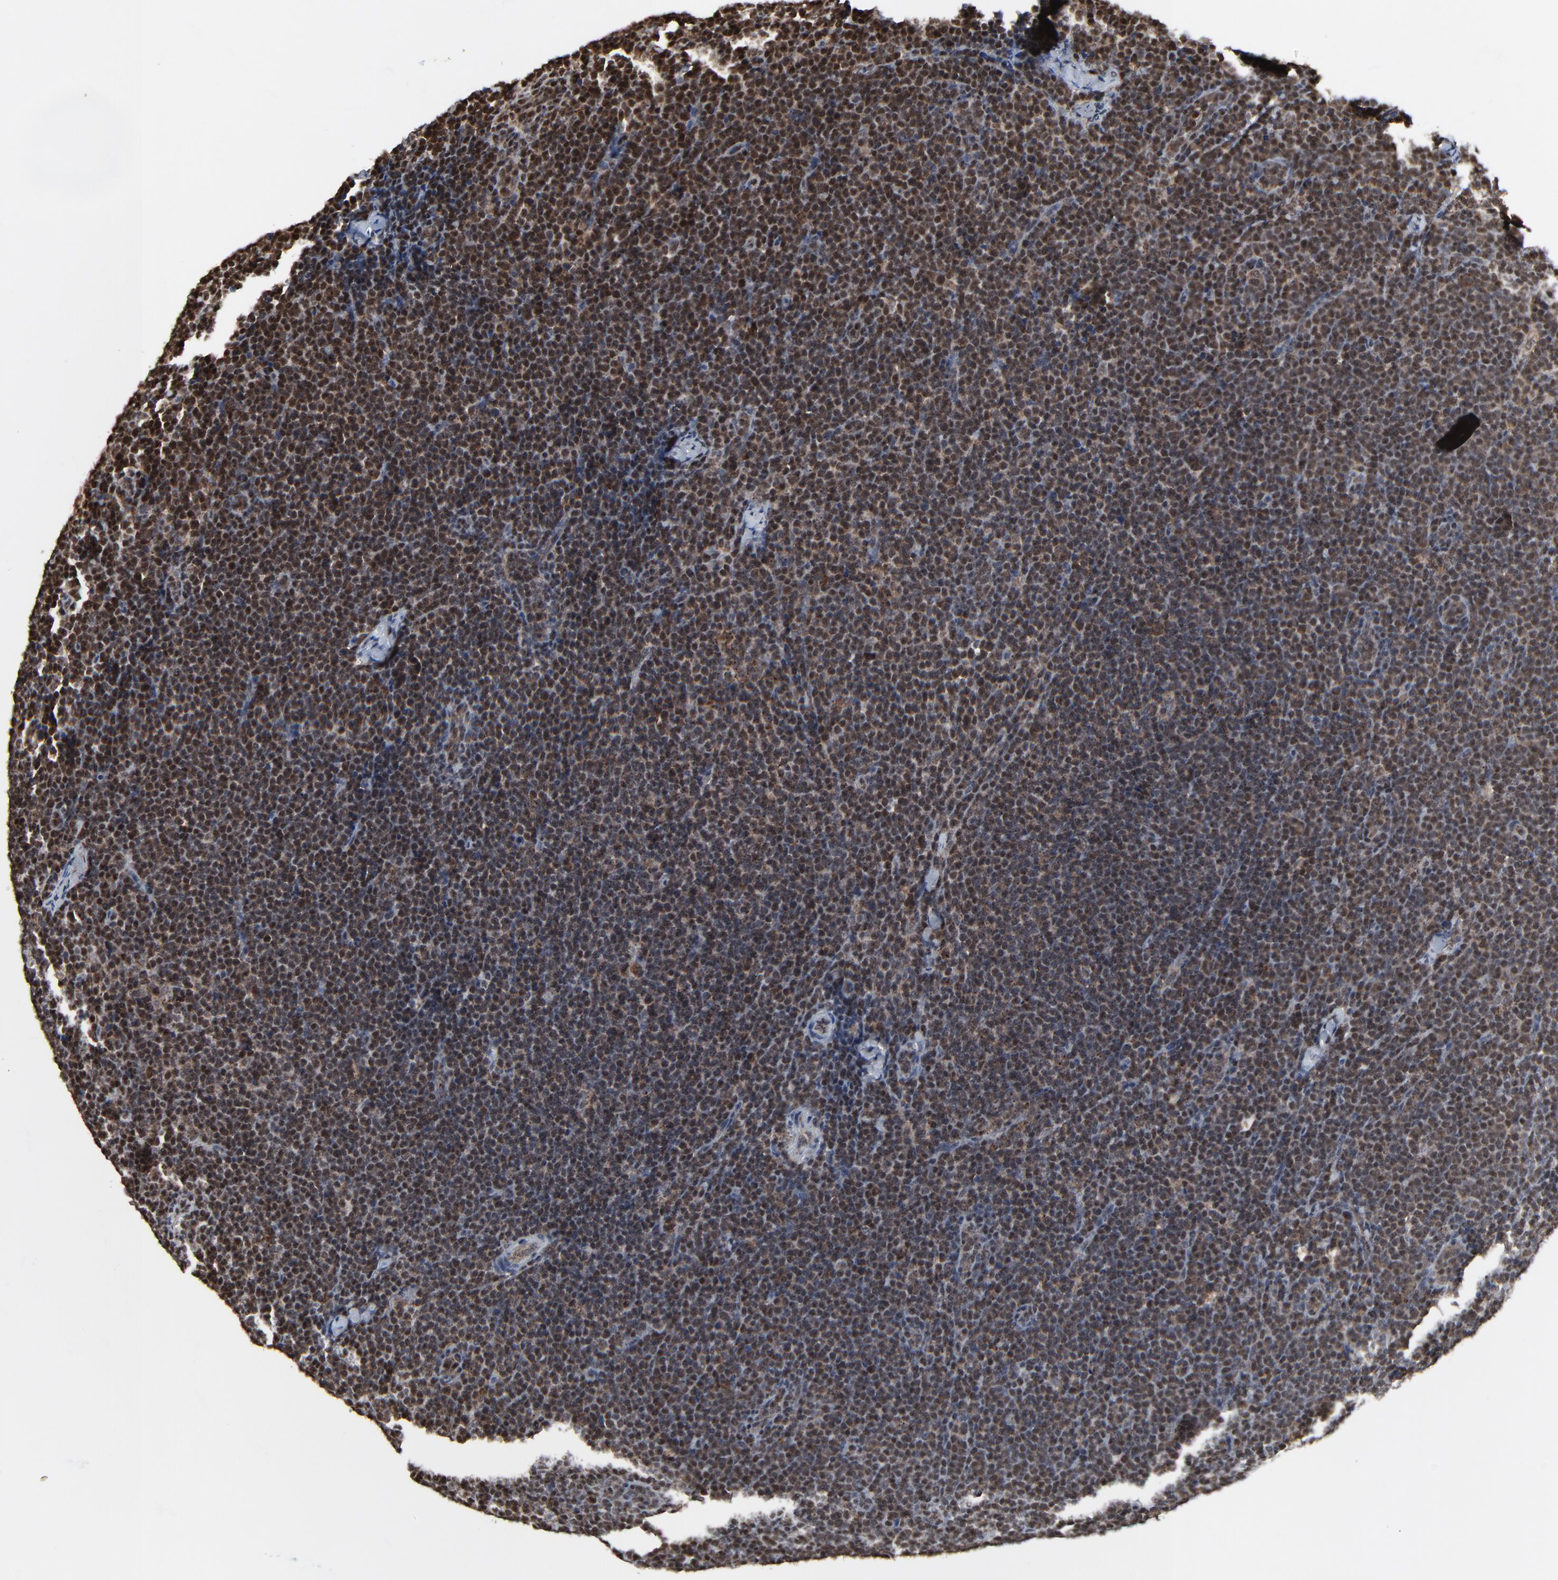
{"staining": {"intensity": "moderate", "quantity": "25%-75%", "location": "cytoplasmic/membranous,nuclear"}, "tissue": "lymphoma", "cell_type": "Tumor cells", "image_type": "cancer", "snomed": [{"axis": "morphology", "description": "Malignant lymphoma, non-Hodgkin's type, High grade"}, {"axis": "topography", "description": "Lymph node"}], "caption": "Human malignant lymphoma, non-Hodgkin's type (high-grade) stained with a brown dye exhibits moderate cytoplasmic/membranous and nuclear positive positivity in about 25%-75% of tumor cells.", "gene": "RHOJ", "patient": {"sex": "female", "age": 58}}